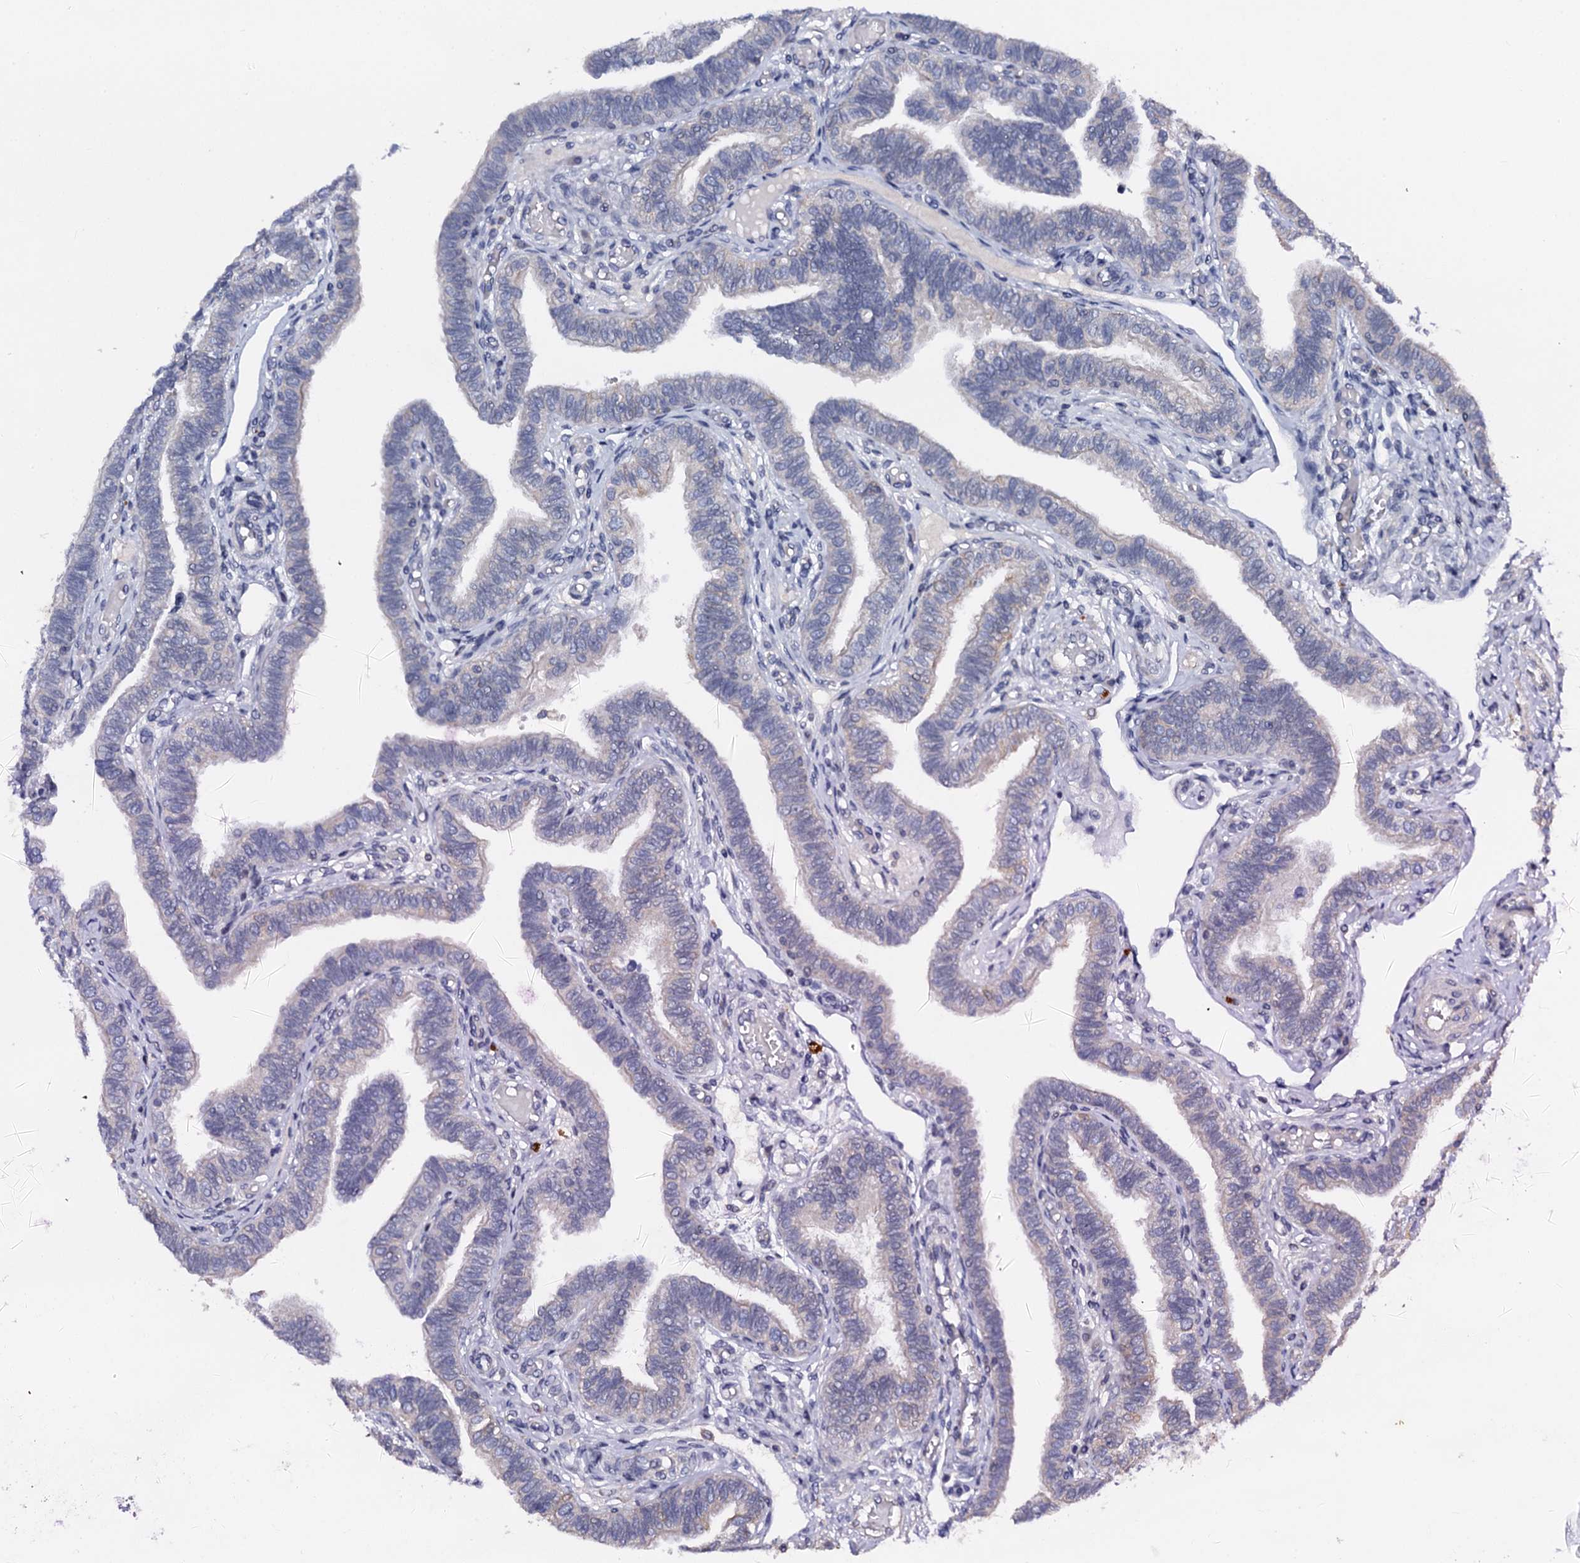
{"staining": {"intensity": "weak", "quantity": "<25%", "location": "cytoplasmic/membranous"}, "tissue": "fallopian tube", "cell_type": "Glandular cells", "image_type": "normal", "snomed": [{"axis": "morphology", "description": "Normal tissue, NOS"}, {"axis": "topography", "description": "Fallopian tube"}], "caption": "Immunohistochemistry (IHC) image of unremarkable fallopian tube: human fallopian tube stained with DAB (3,3'-diaminobenzidine) demonstrates no significant protein staining in glandular cells.", "gene": "SLC37A4", "patient": {"sex": "female", "age": 39}}